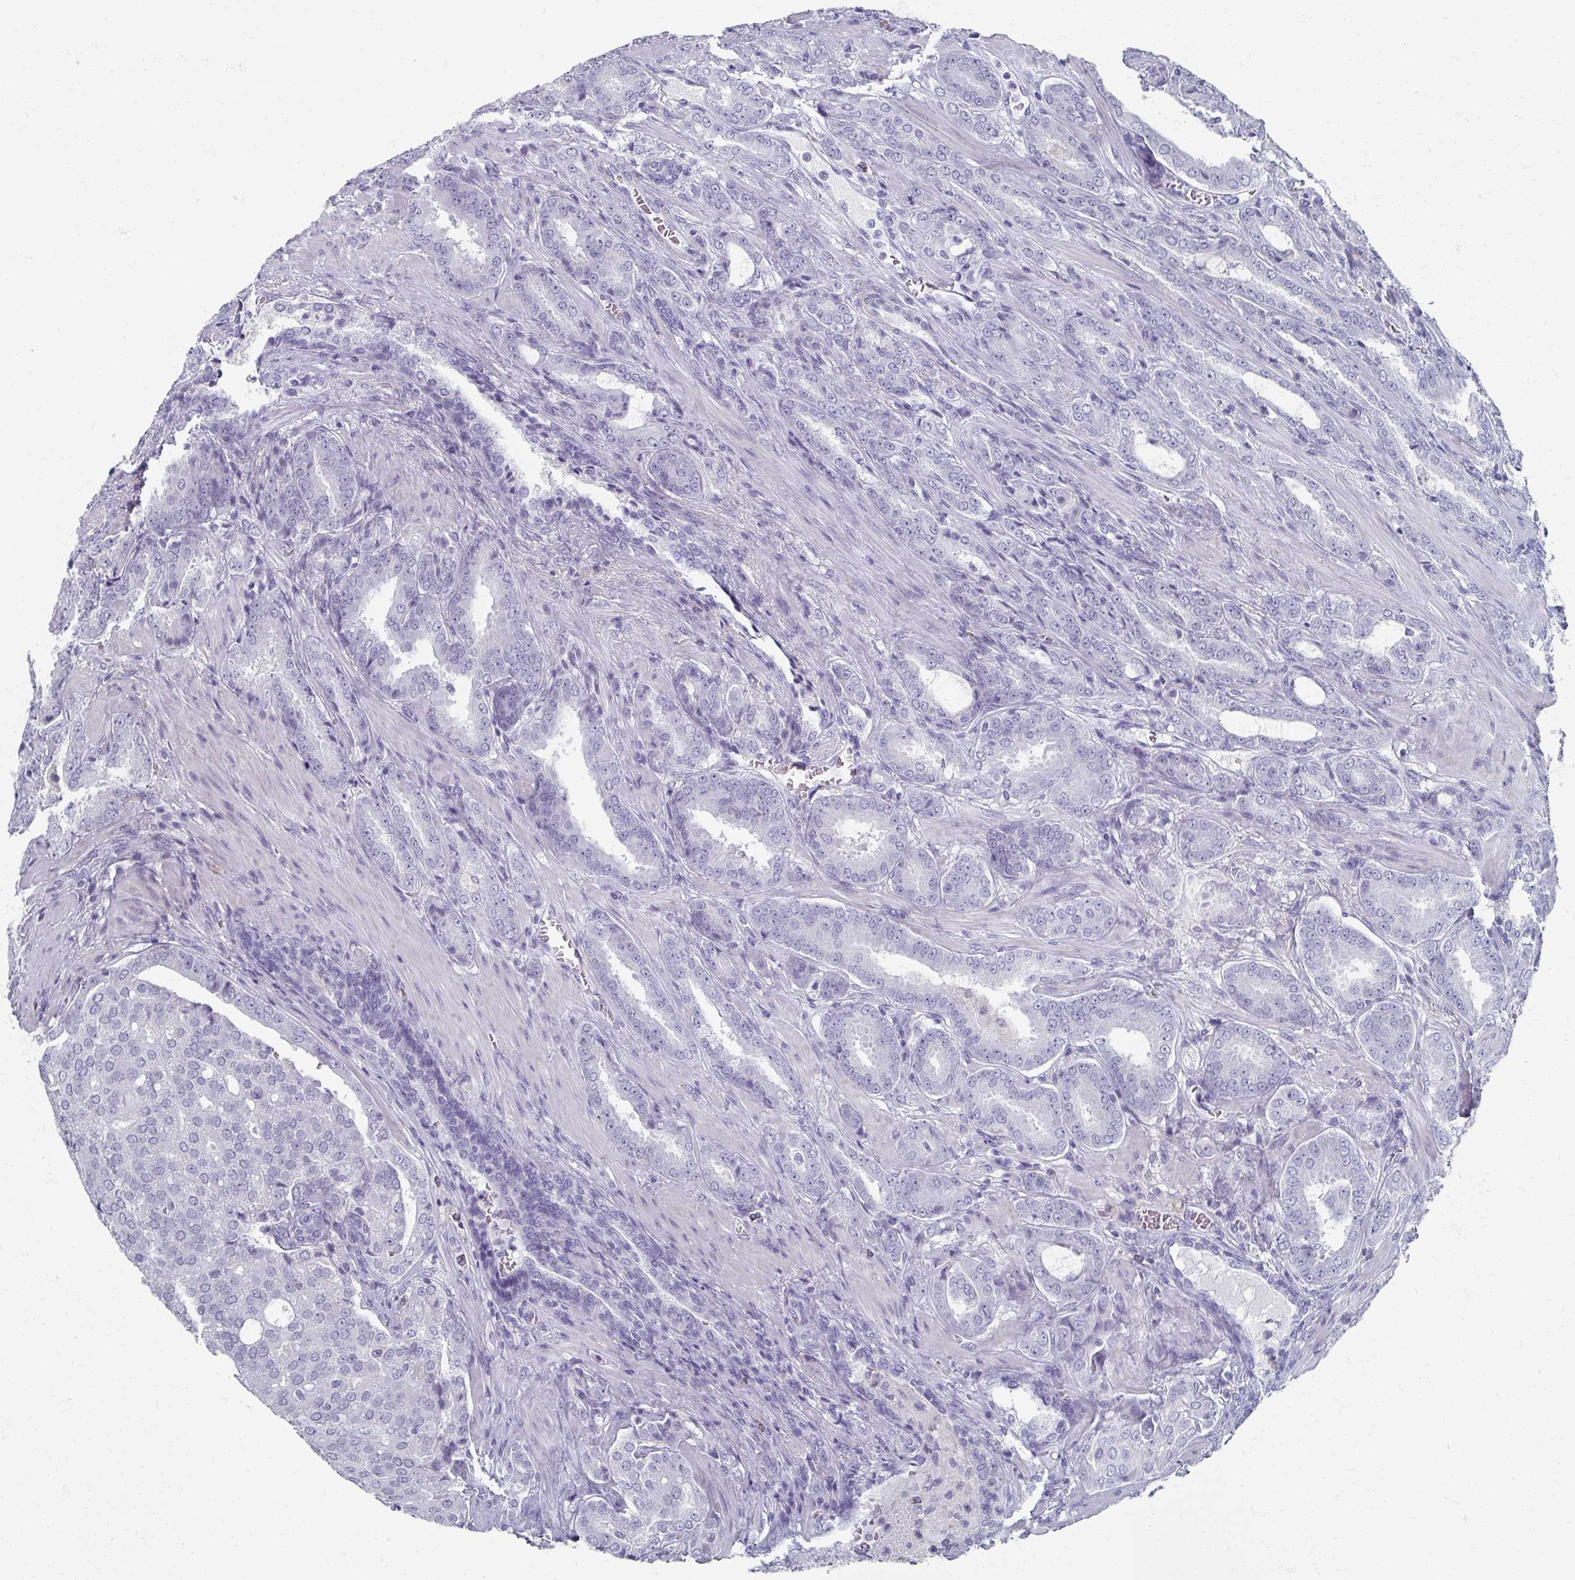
{"staining": {"intensity": "negative", "quantity": "none", "location": "none"}, "tissue": "prostate cancer", "cell_type": "Tumor cells", "image_type": "cancer", "snomed": [{"axis": "morphology", "description": "Adenocarcinoma, High grade"}, {"axis": "topography", "description": "Prostate"}], "caption": "Immunohistochemistry micrograph of human prostate high-grade adenocarcinoma stained for a protein (brown), which displays no positivity in tumor cells.", "gene": "OMG", "patient": {"sex": "male", "age": 68}}